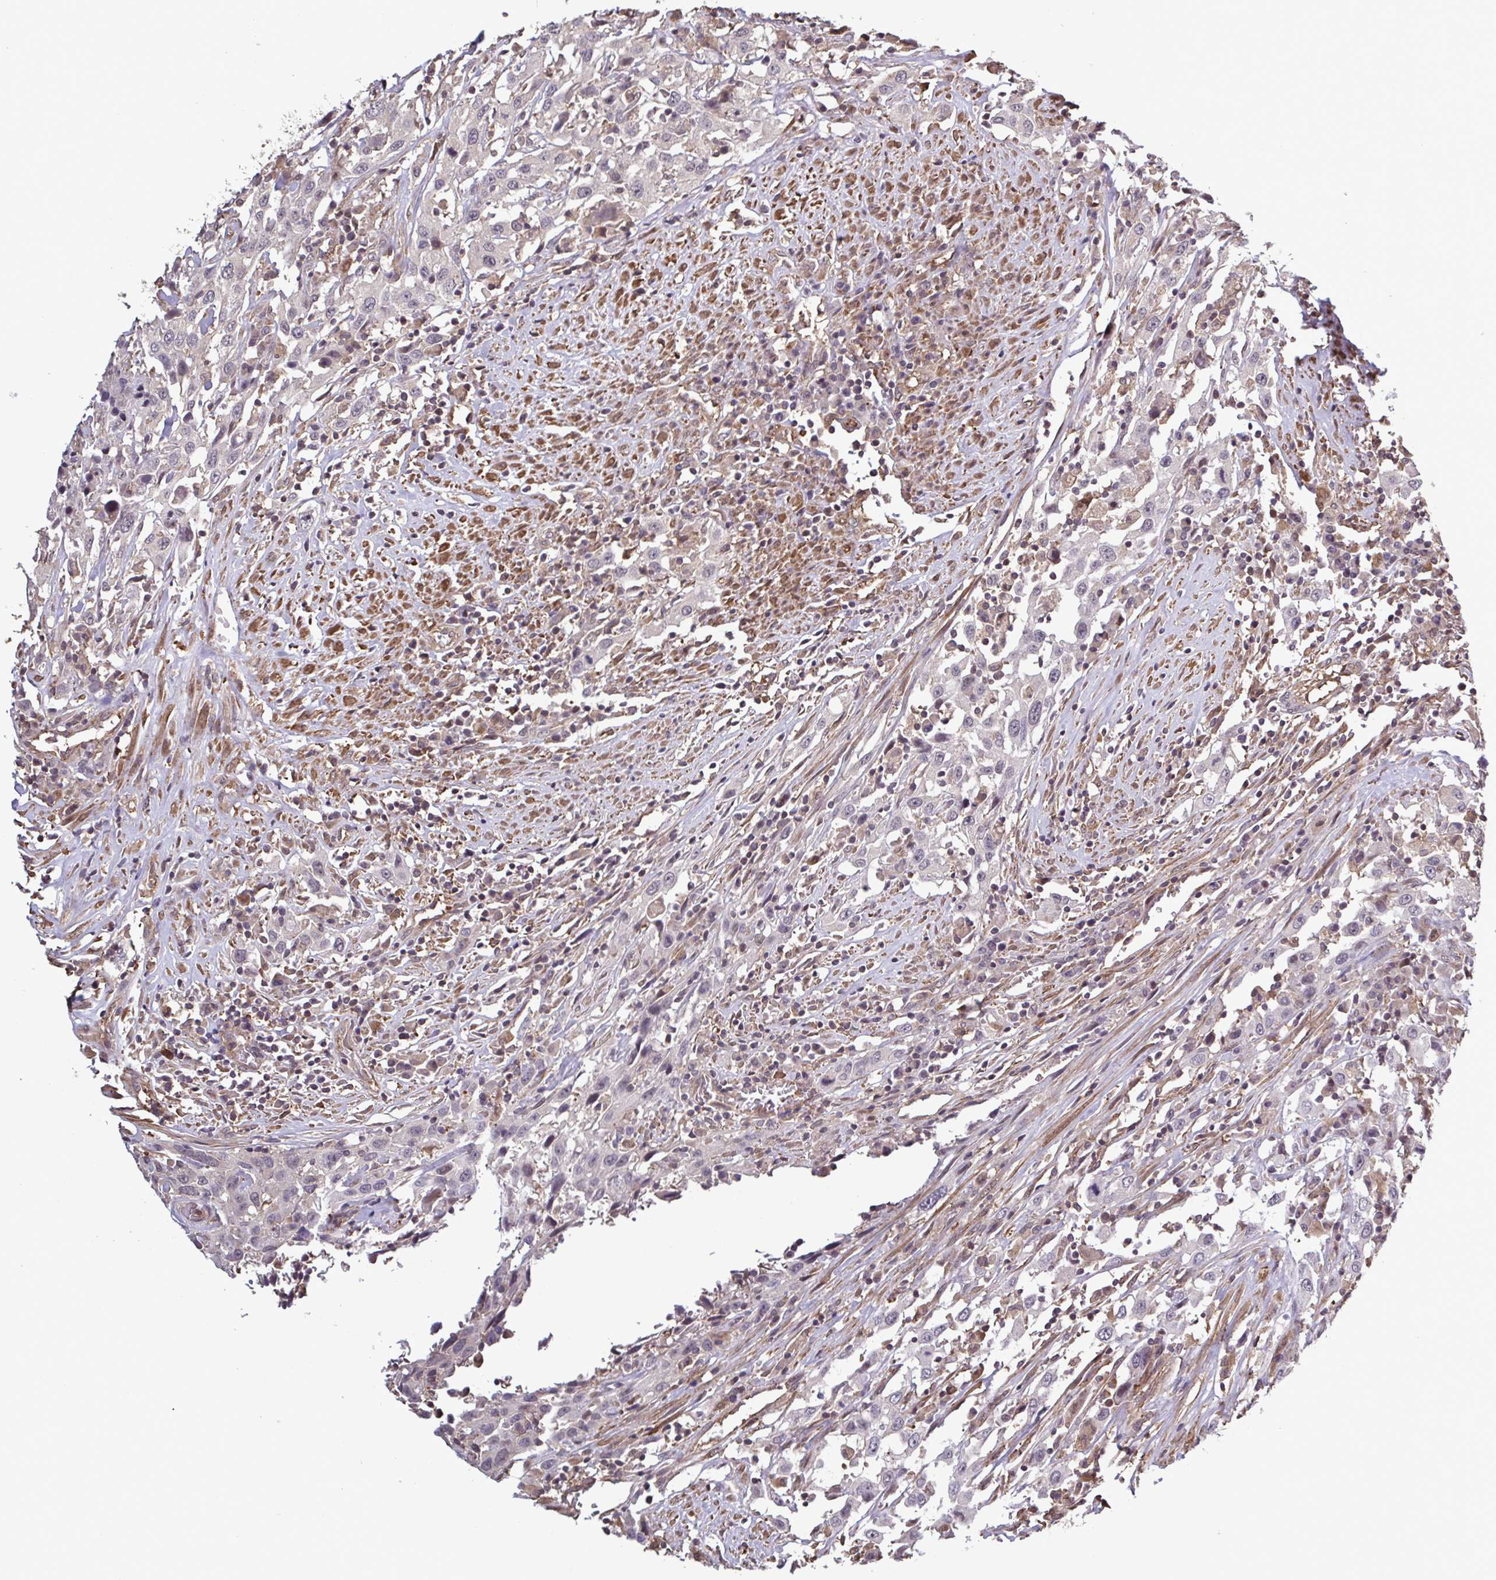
{"staining": {"intensity": "negative", "quantity": "none", "location": "none"}, "tissue": "urothelial cancer", "cell_type": "Tumor cells", "image_type": "cancer", "snomed": [{"axis": "morphology", "description": "Urothelial carcinoma, High grade"}, {"axis": "topography", "description": "Urinary bladder"}], "caption": "Immunohistochemistry micrograph of neoplastic tissue: human urothelial carcinoma (high-grade) stained with DAB (3,3'-diaminobenzidine) reveals no significant protein staining in tumor cells.", "gene": "ZNF200", "patient": {"sex": "male", "age": 61}}